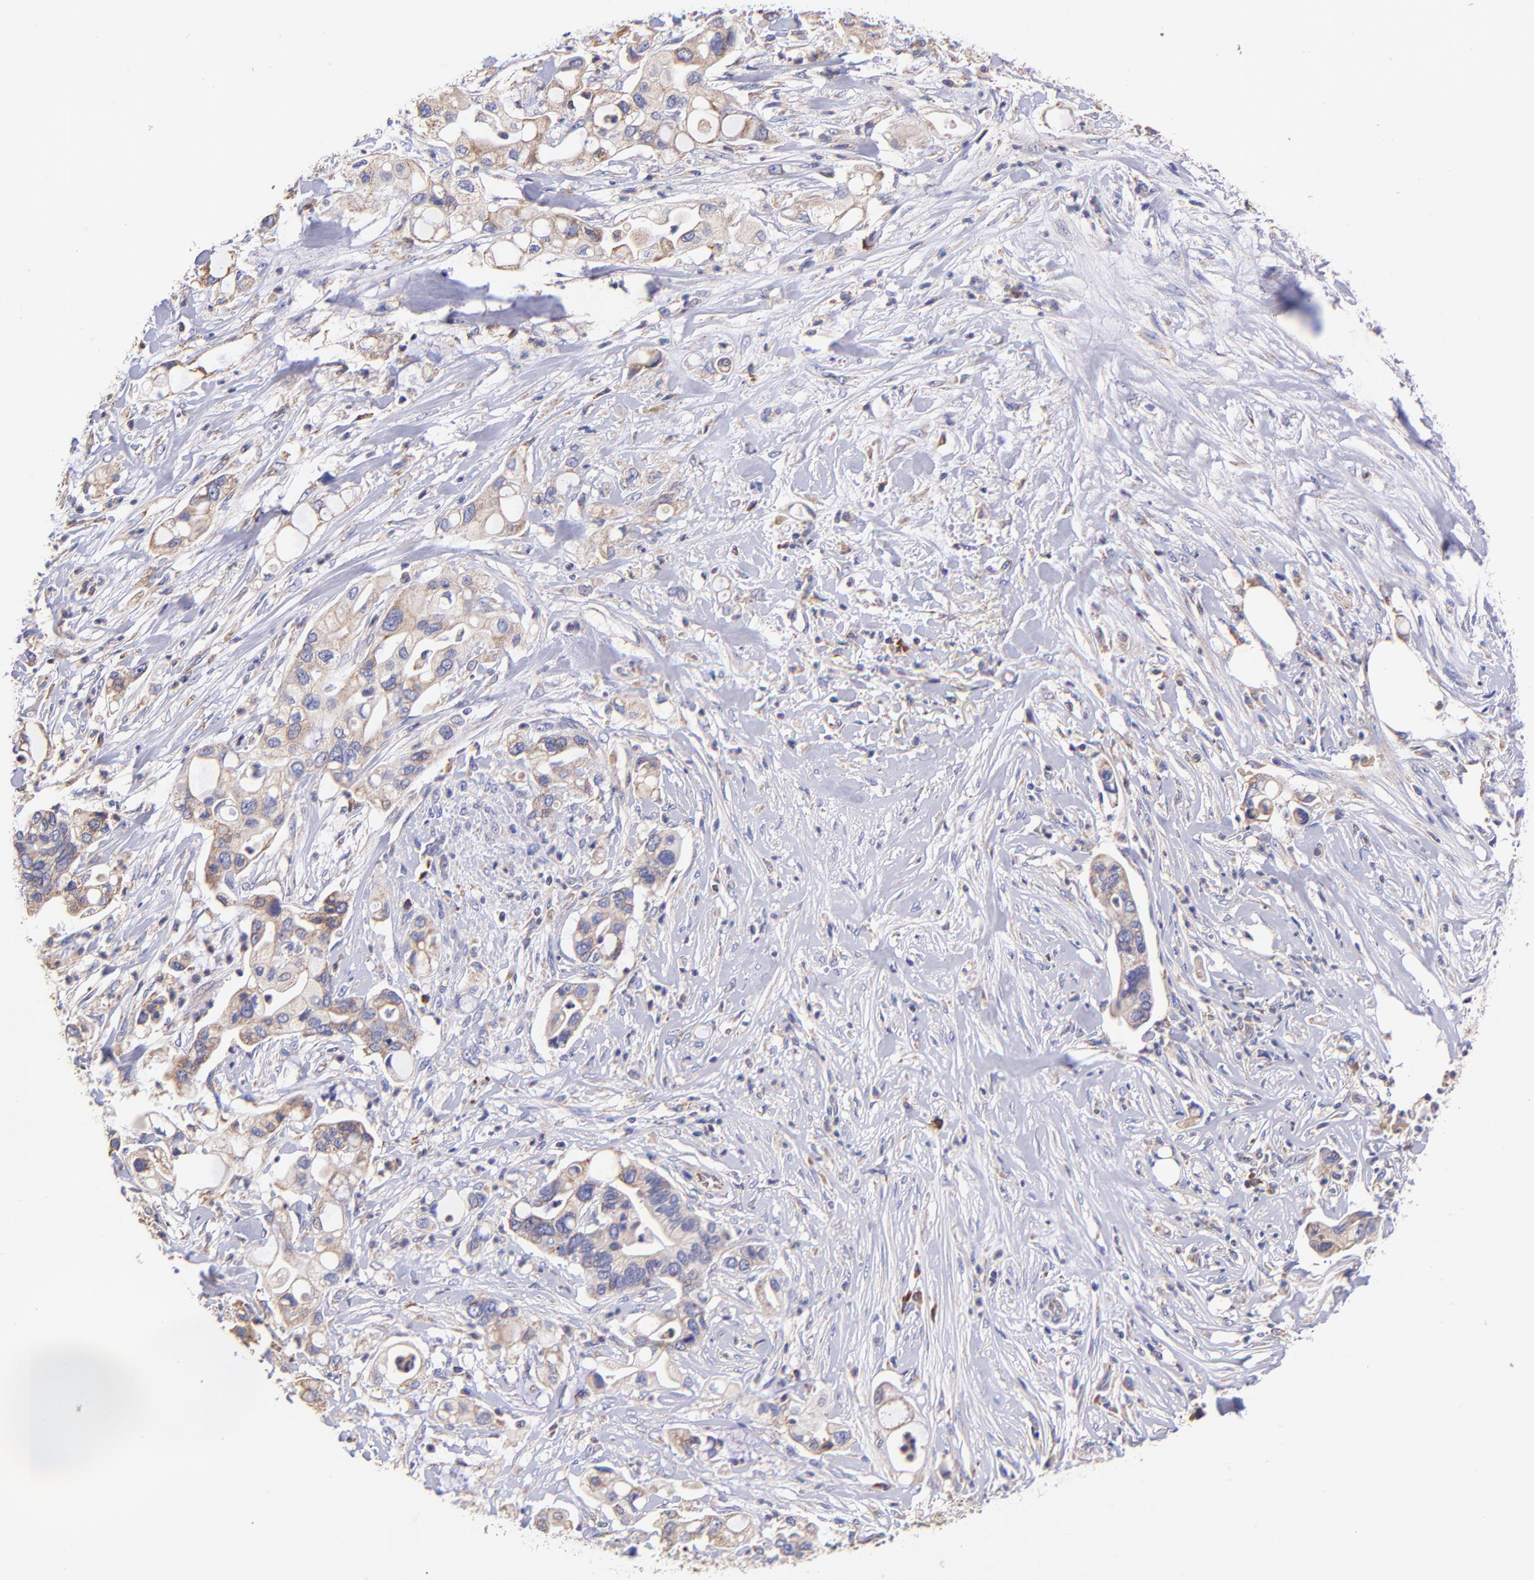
{"staining": {"intensity": "weak", "quantity": ">75%", "location": "cytoplasmic/membranous"}, "tissue": "pancreatic cancer", "cell_type": "Tumor cells", "image_type": "cancer", "snomed": [{"axis": "morphology", "description": "Adenocarcinoma, NOS"}, {"axis": "topography", "description": "Pancreas"}], "caption": "Immunohistochemistry of pancreatic adenocarcinoma demonstrates low levels of weak cytoplasmic/membranous staining in approximately >75% of tumor cells.", "gene": "PREX1", "patient": {"sex": "male", "age": 70}}